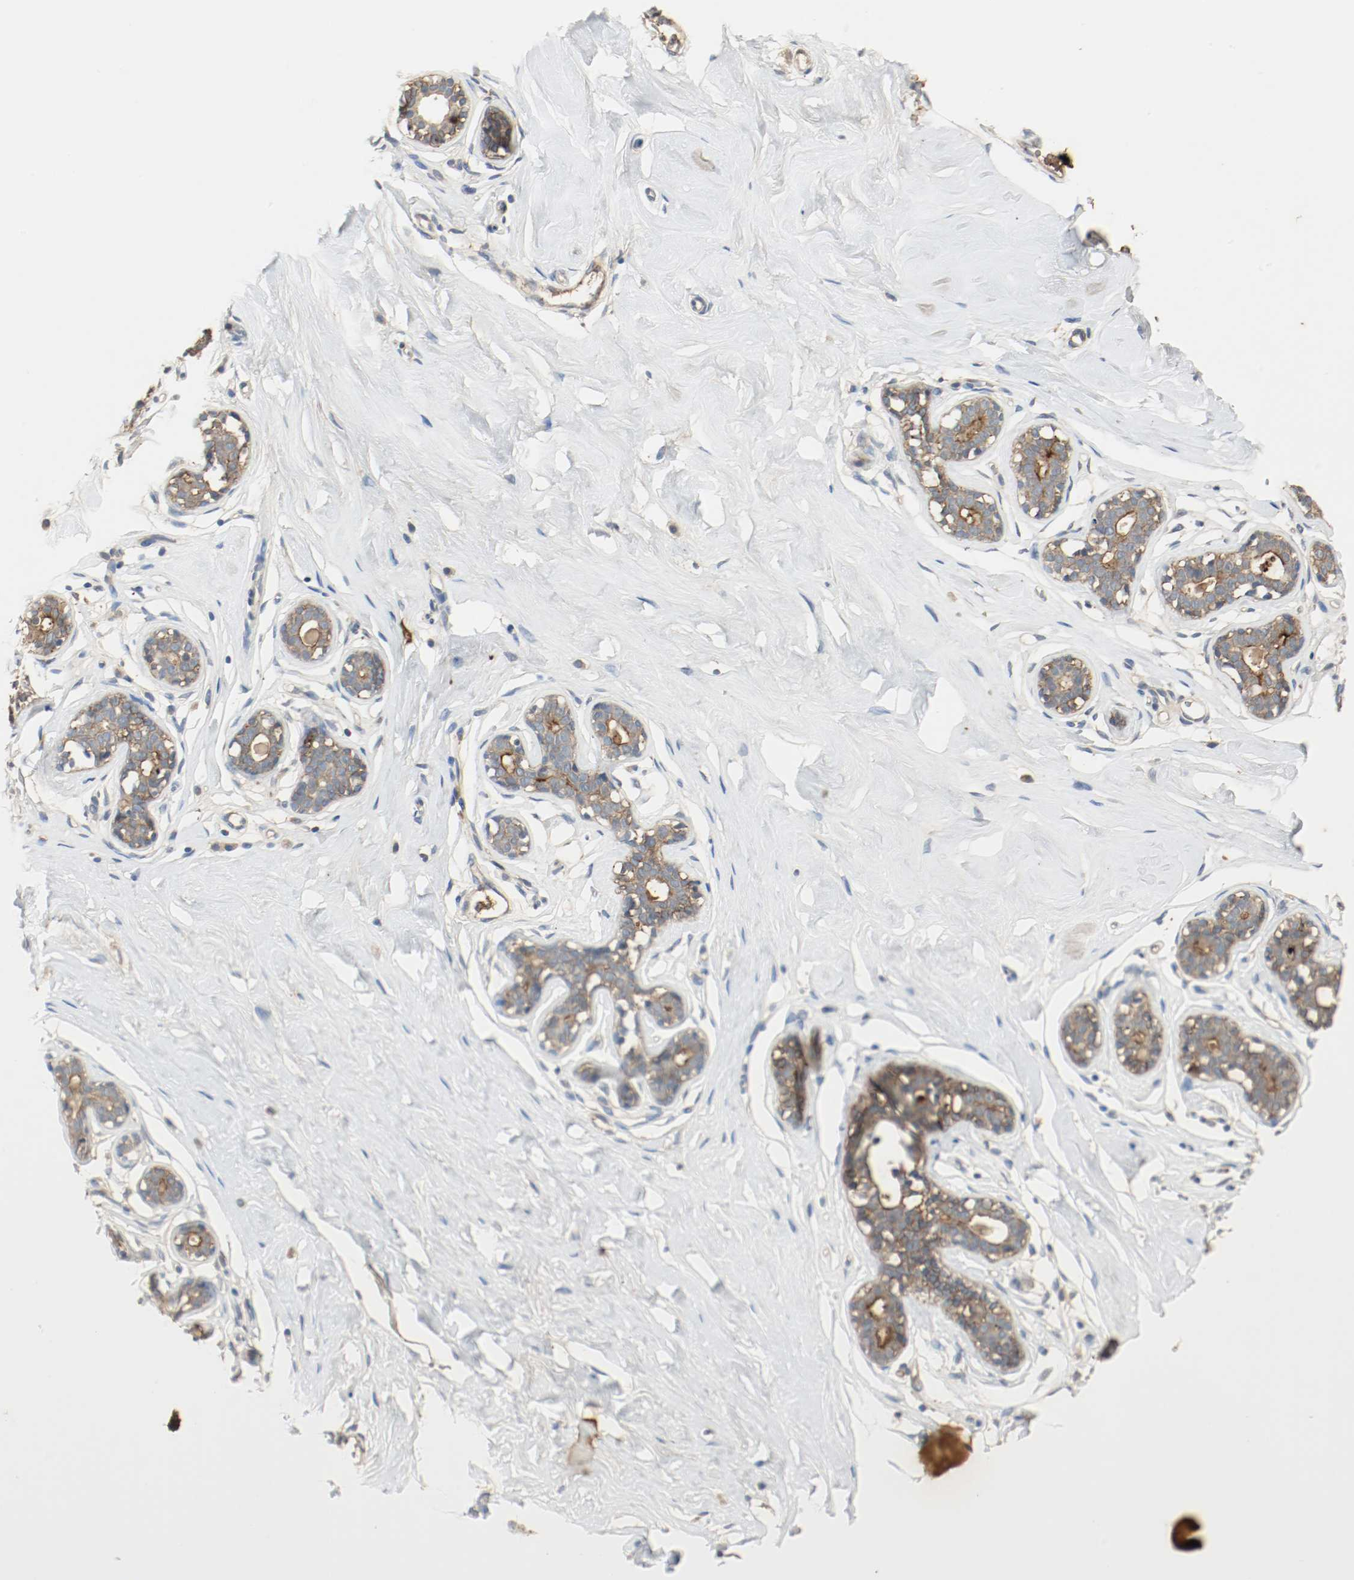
{"staining": {"intensity": "negative", "quantity": "none", "location": "none"}, "tissue": "breast", "cell_type": "Adipocytes", "image_type": "normal", "snomed": [{"axis": "morphology", "description": "Normal tissue, NOS"}, {"axis": "topography", "description": "Breast"}], "caption": "Photomicrograph shows no protein positivity in adipocytes of unremarkable breast. (DAB (3,3'-diaminobenzidine) immunohistochemistry, high magnification).", "gene": "MELTF", "patient": {"sex": "female", "age": 23}}